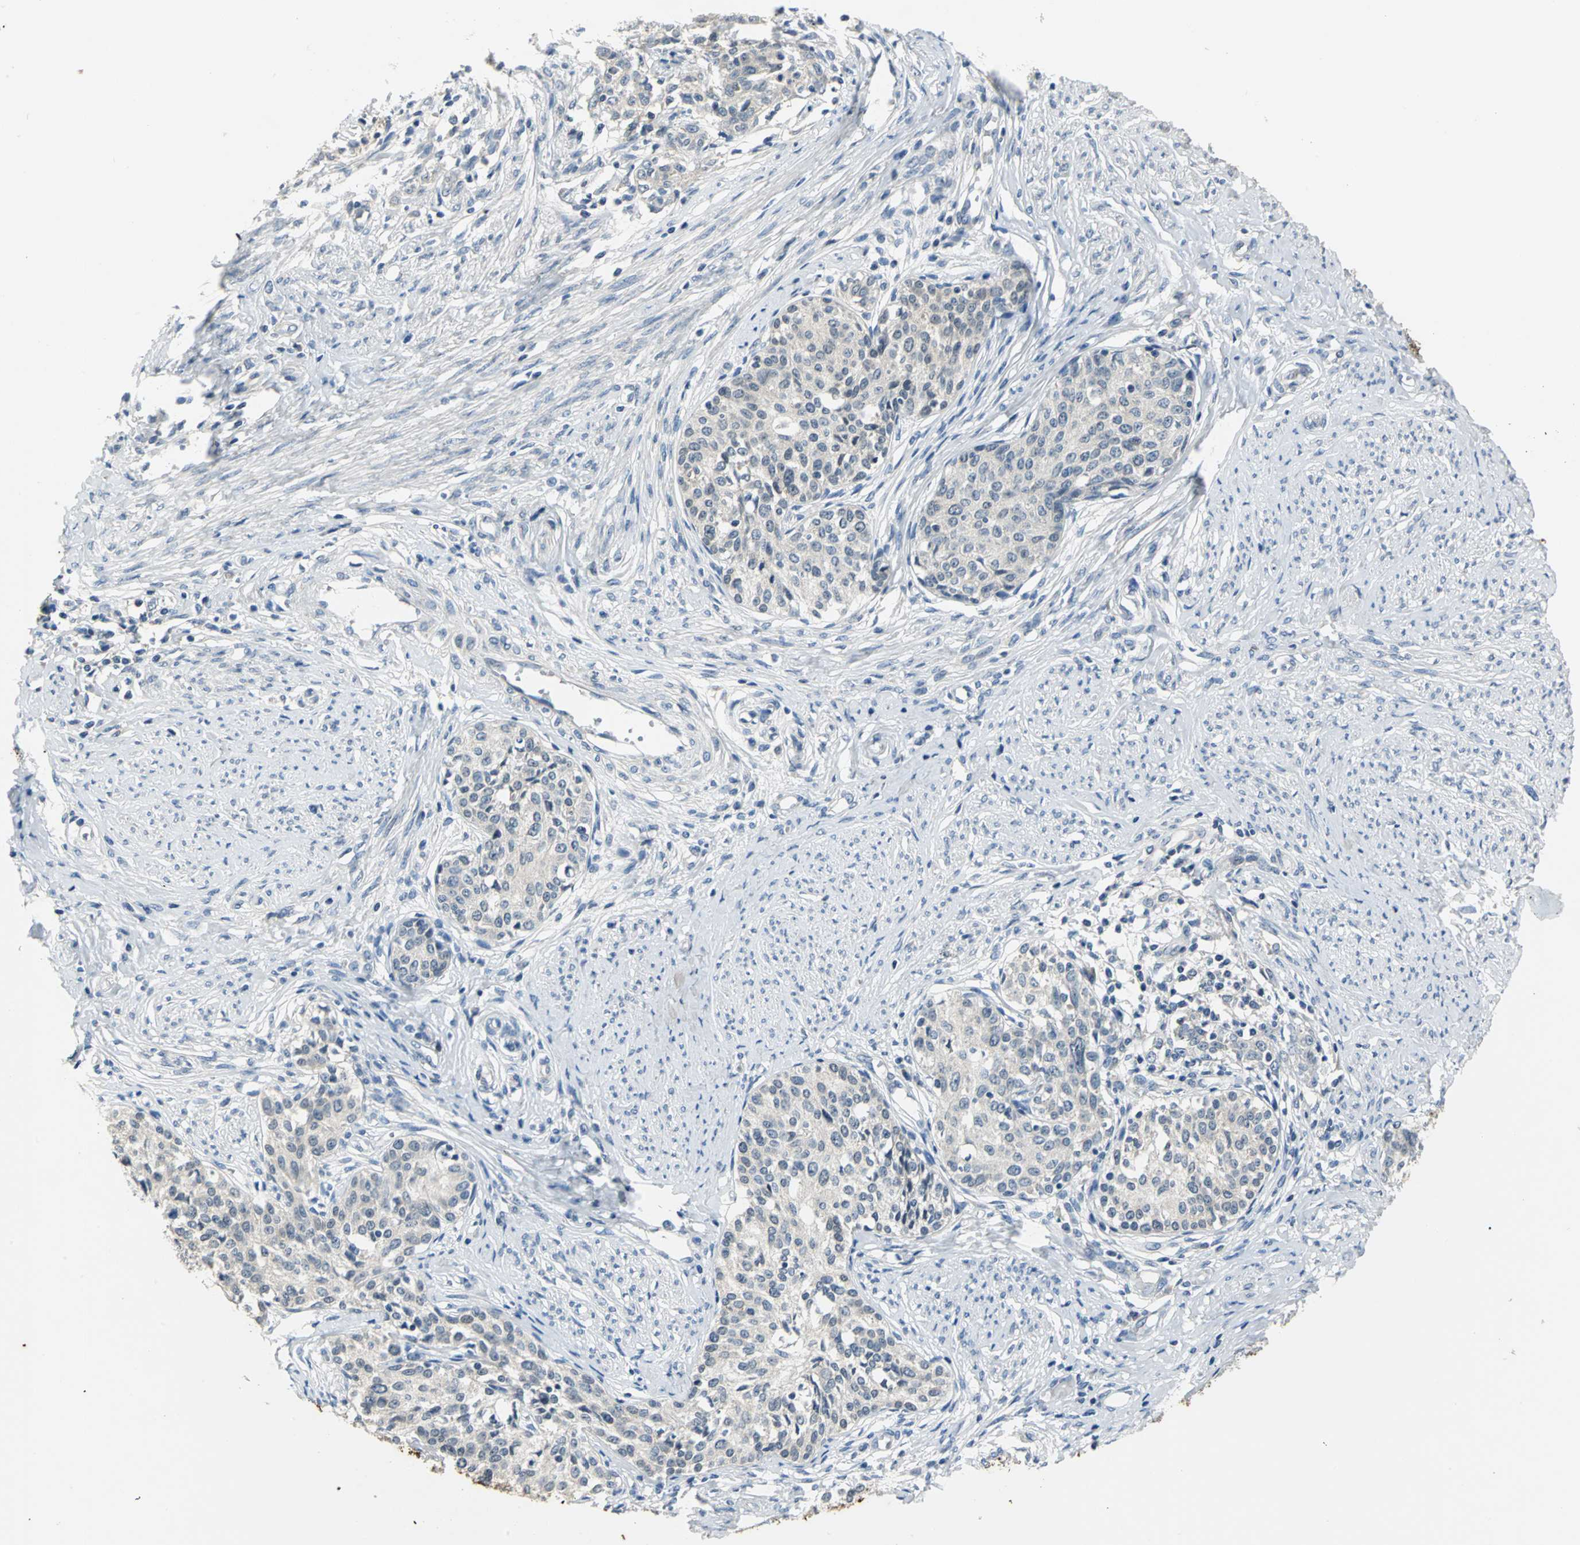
{"staining": {"intensity": "weak", "quantity": "25%-75%", "location": "cytoplasmic/membranous"}, "tissue": "cervical cancer", "cell_type": "Tumor cells", "image_type": "cancer", "snomed": [{"axis": "morphology", "description": "Squamous cell carcinoma, NOS"}, {"axis": "morphology", "description": "Adenocarcinoma, NOS"}, {"axis": "topography", "description": "Cervix"}], "caption": "An immunohistochemistry (IHC) histopathology image of tumor tissue is shown. Protein staining in brown highlights weak cytoplasmic/membranous positivity in squamous cell carcinoma (cervical) within tumor cells.", "gene": "ZNF415", "patient": {"sex": "female", "age": 52}}